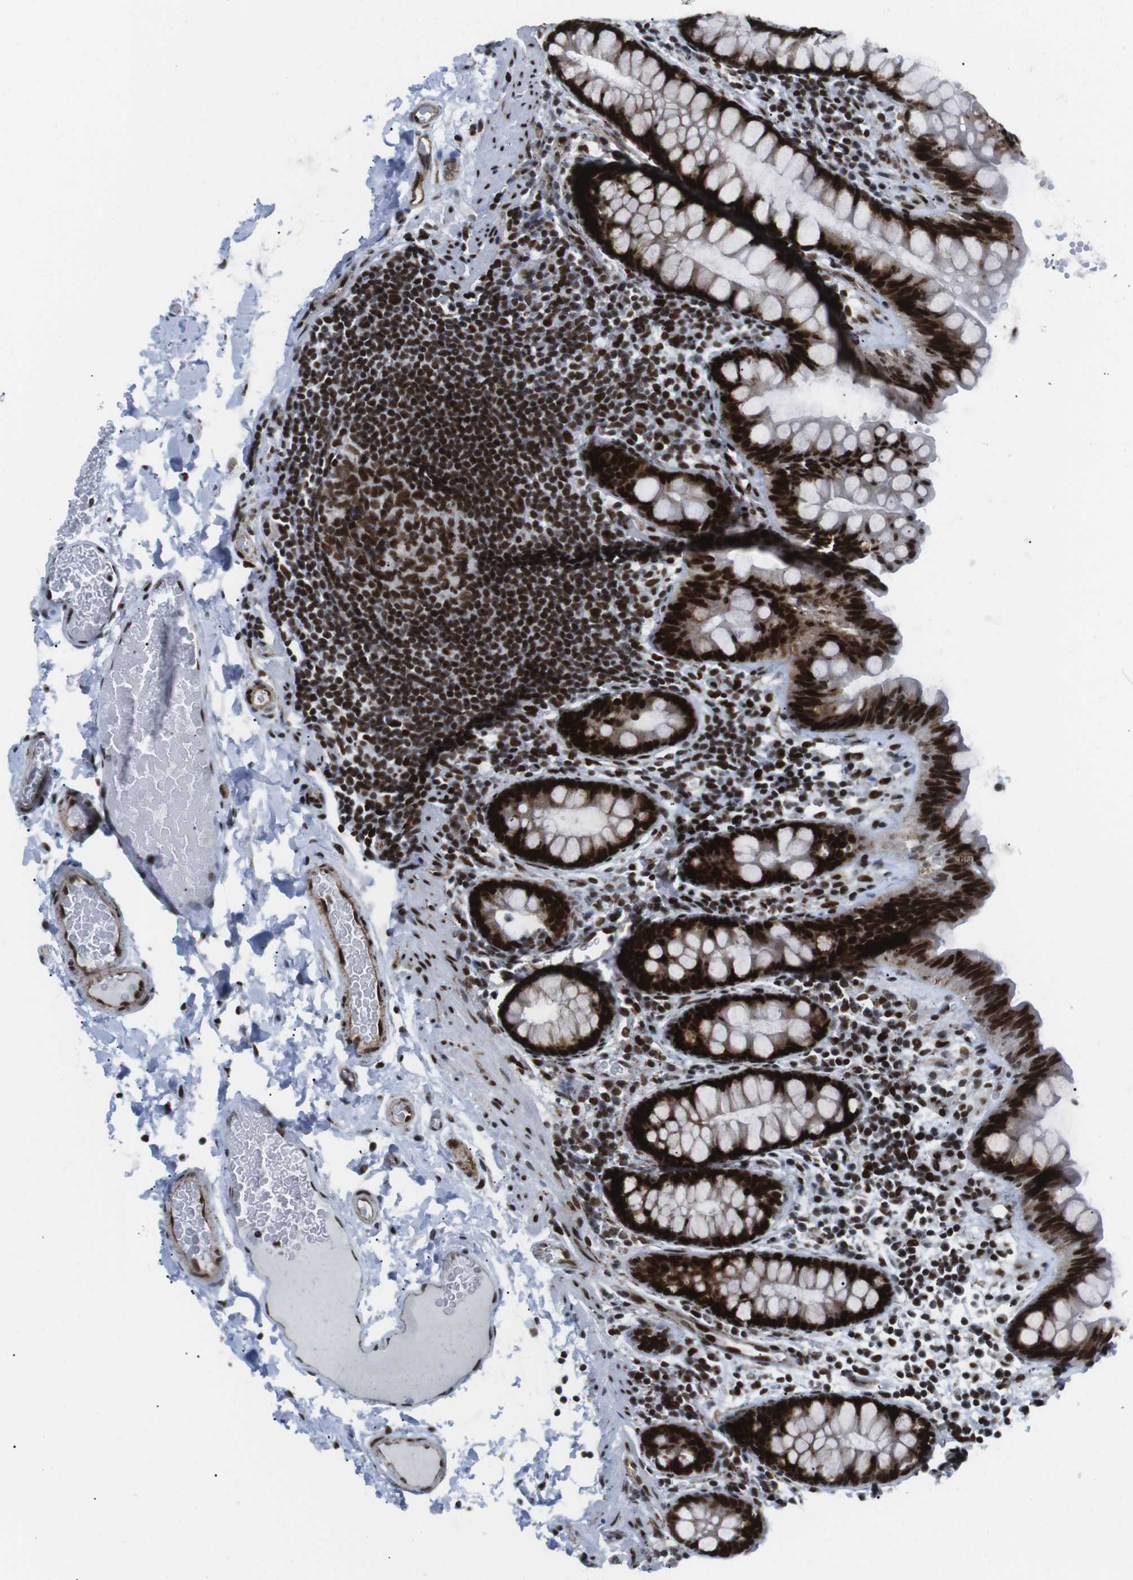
{"staining": {"intensity": "strong", "quantity": ">75%", "location": "nuclear"}, "tissue": "colon", "cell_type": "Endothelial cells", "image_type": "normal", "snomed": [{"axis": "morphology", "description": "Normal tissue, NOS"}, {"axis": "topography", "description": "Colon"}], "caption": "This histopathology image shows immunohistochemistry (IHC) staining of unremarkable colon, with high strong nuclear expression in approximately >75% of endothelial cells.", "gene": "ARID1A", "patient": {"sex": "female", "age": 80}}